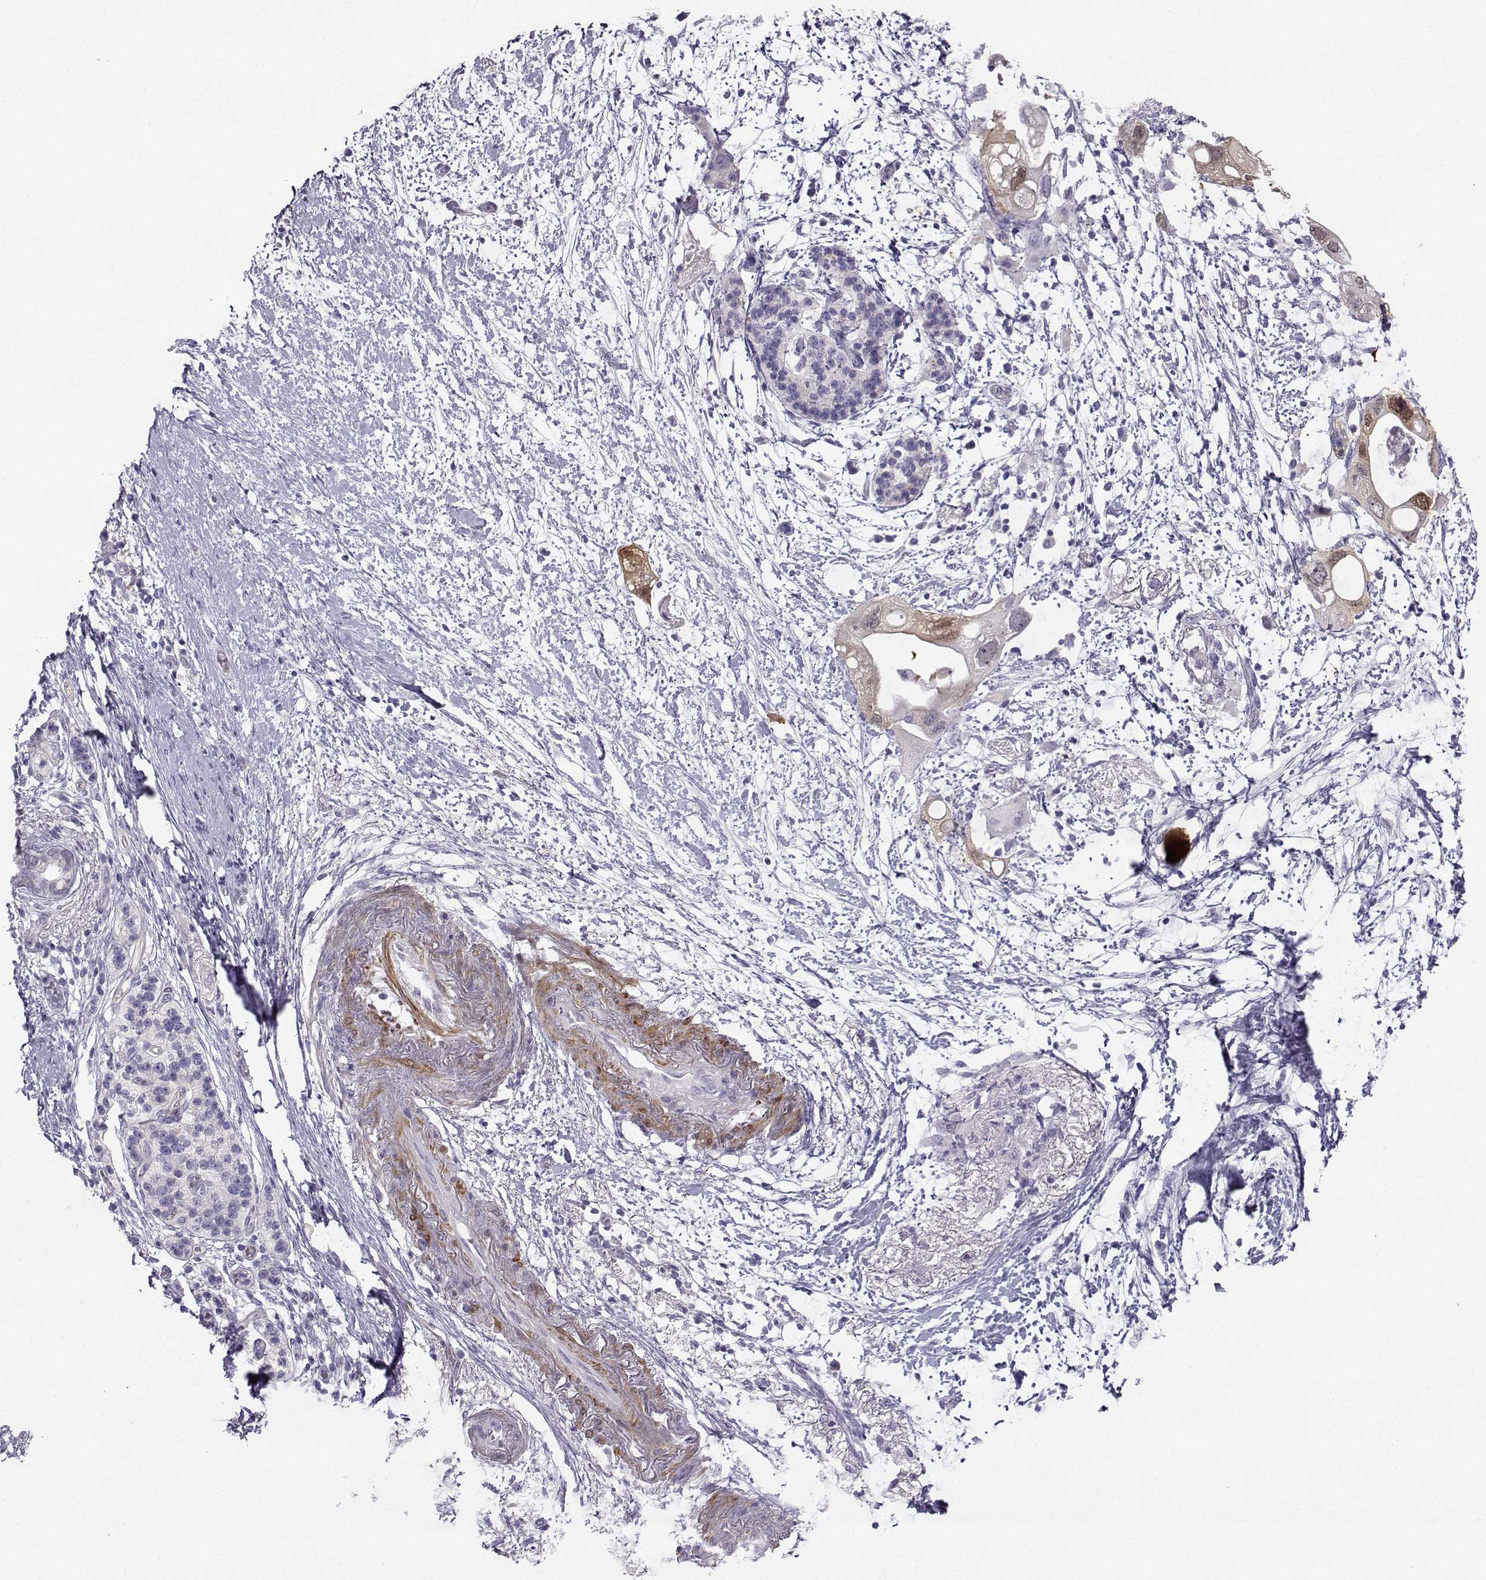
{"staining": {"intensity": "moderate", "quantity": "25%-75%", "location": "cytoplasmic/membranous"}, "tissue": "pancreatic cancer", "cell_type": "Tumor cells", "image_type": "cancer", "snomed": [{"axis": "morphology", "description": "Adenocarcinoma, NOS"}, {"axis": "topography", "description": "Pancreas"}], "caption": "About 25%-75% of tumor cells in human pancreatic cancer (adenocarcinoma) exhibit moderate cytoplasmic/membranous protein expression as visualized by brown immunohistochemical staining.", "gene": "NQO1", "patient": {"sex": "female", "age": 72}}